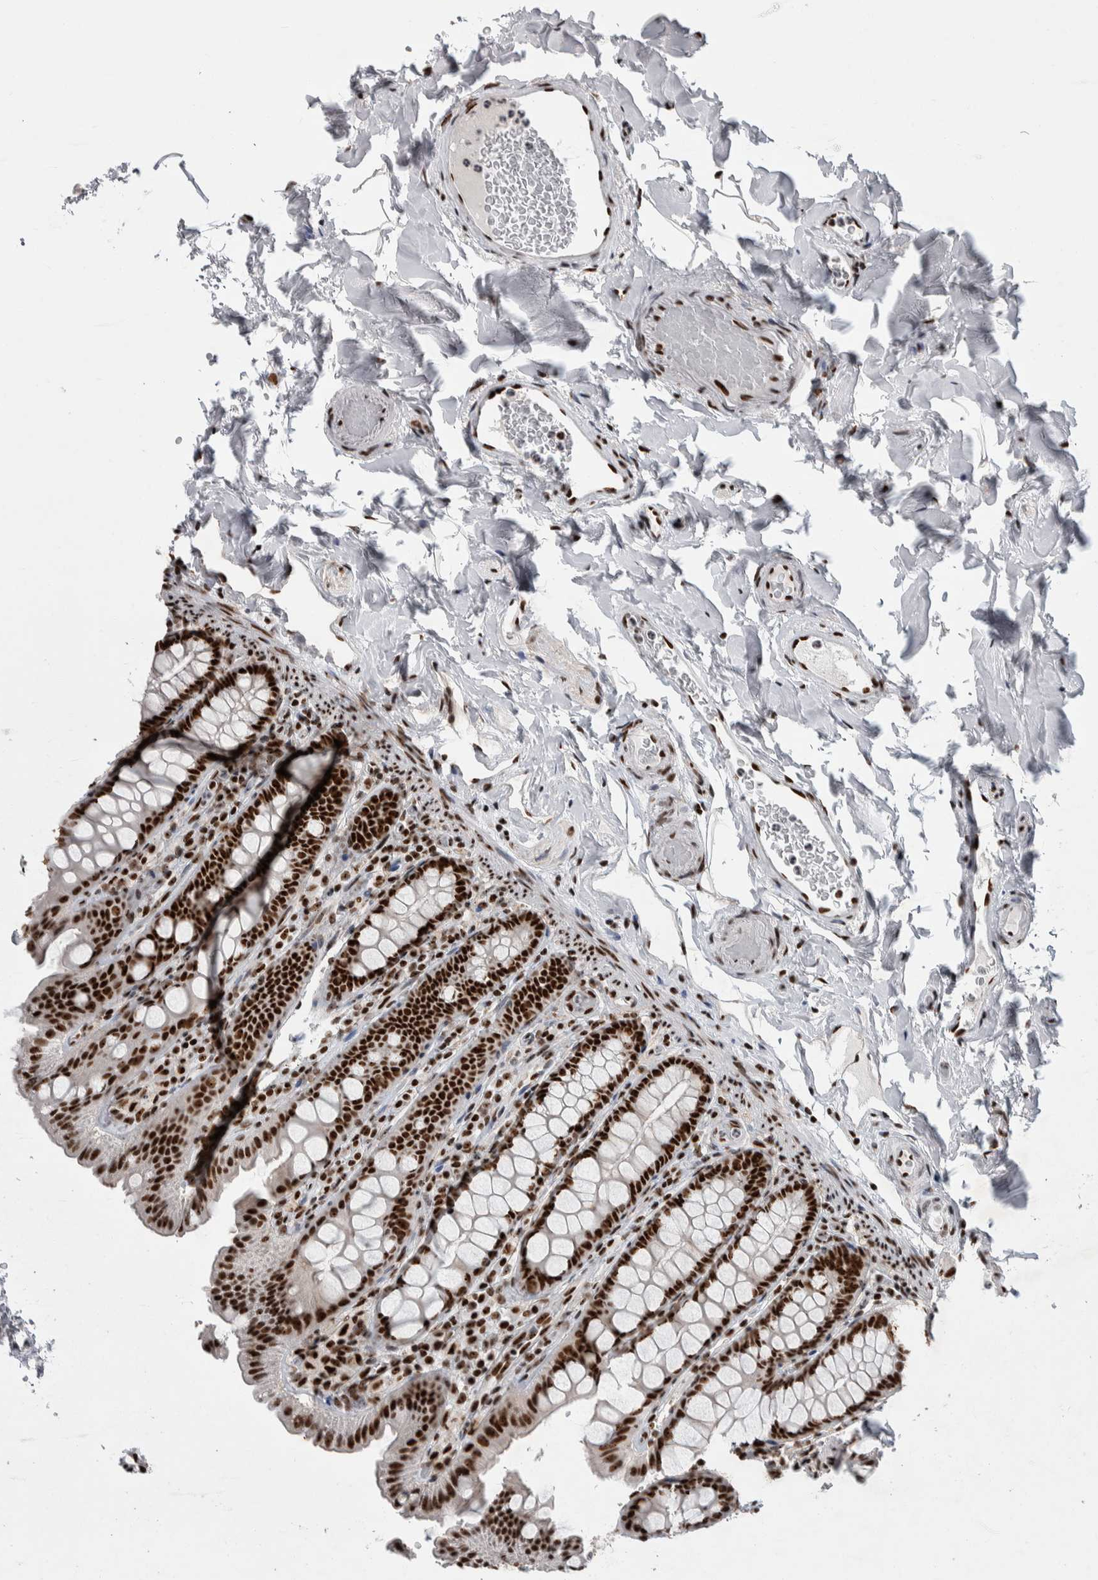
{"staining": {"intensity": "strong", "quantity": ">75%", "location": "nuclear"}, "tissue": "colon", "cell_type": "Endothelial cells", "image_type": "normal", "snomed": [{"axis": "morphology", "description": "Normal tissue, NOS"}, {"axis": "topography", "description": "Colon"}, {"axis": "topography", "description": "Peripheral nerve tissue"}], "caption": "Strong nuclear staining for a protein is identified in about >75% of endothelial cells of unremarkable colon using IHC.", "gene": "NCL", "patient": {"sex": "female", "age": 61}}